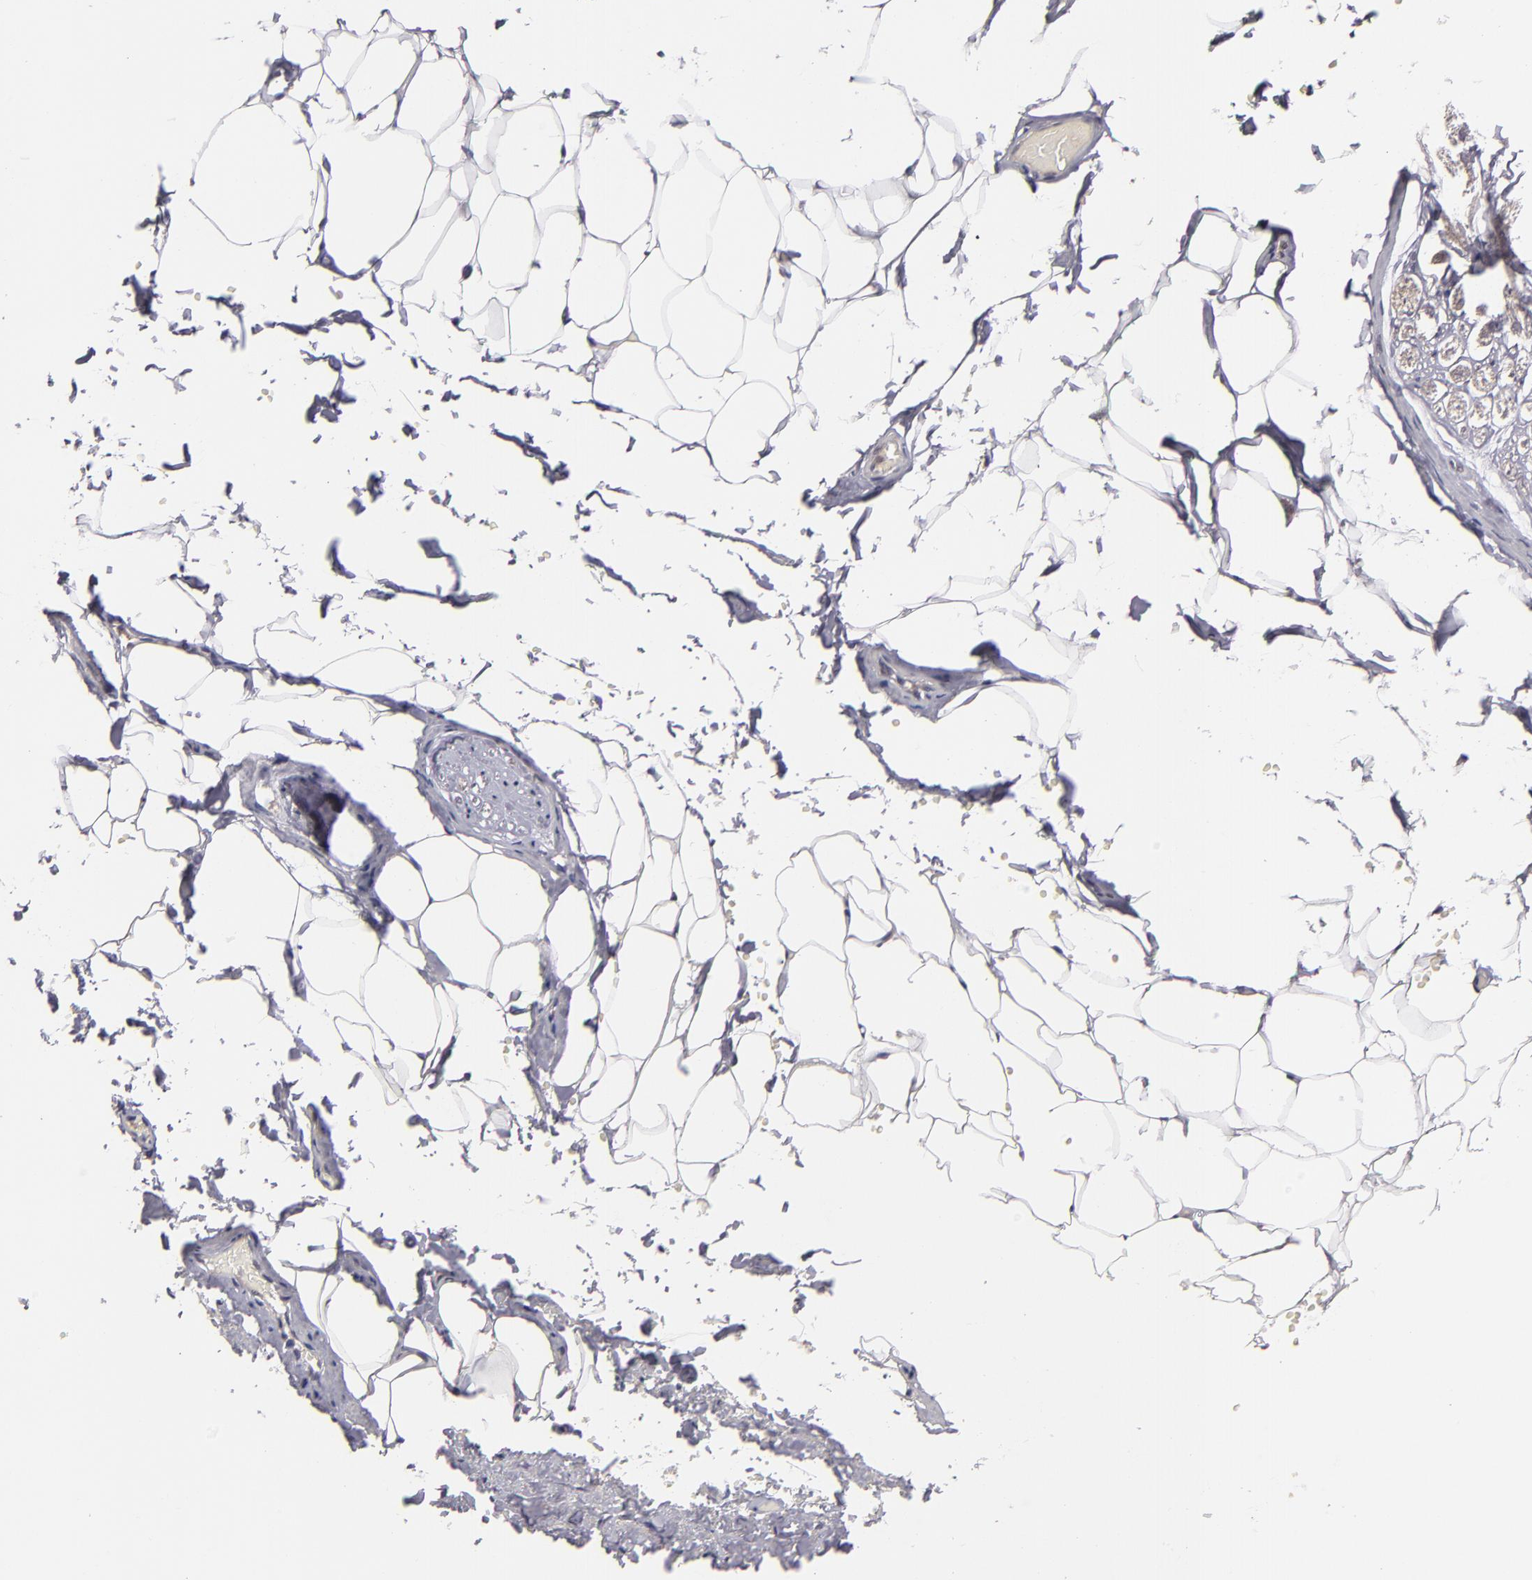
{"staining": {"intensity": "negative", "quantity": "none", "location": "none"}, "tissue": "adipose tissue", "cell_type": "Adipocytes", "image_type": "normal", "snomed": [{"axis": "morphology", "description": "Normal tissue, NOS"}, {"axis": "topography", "description": "Soft tissue"}, {"axis": "topography", "description": "Peripheral nerve tissue"}], "caption": "IHC micrograph of normal human adipose tissue stained for a protein (brown), which exhibits no staining in adipocytes.", "gene": "CASP1", "patient": {"sex": "female", "age": 68}}